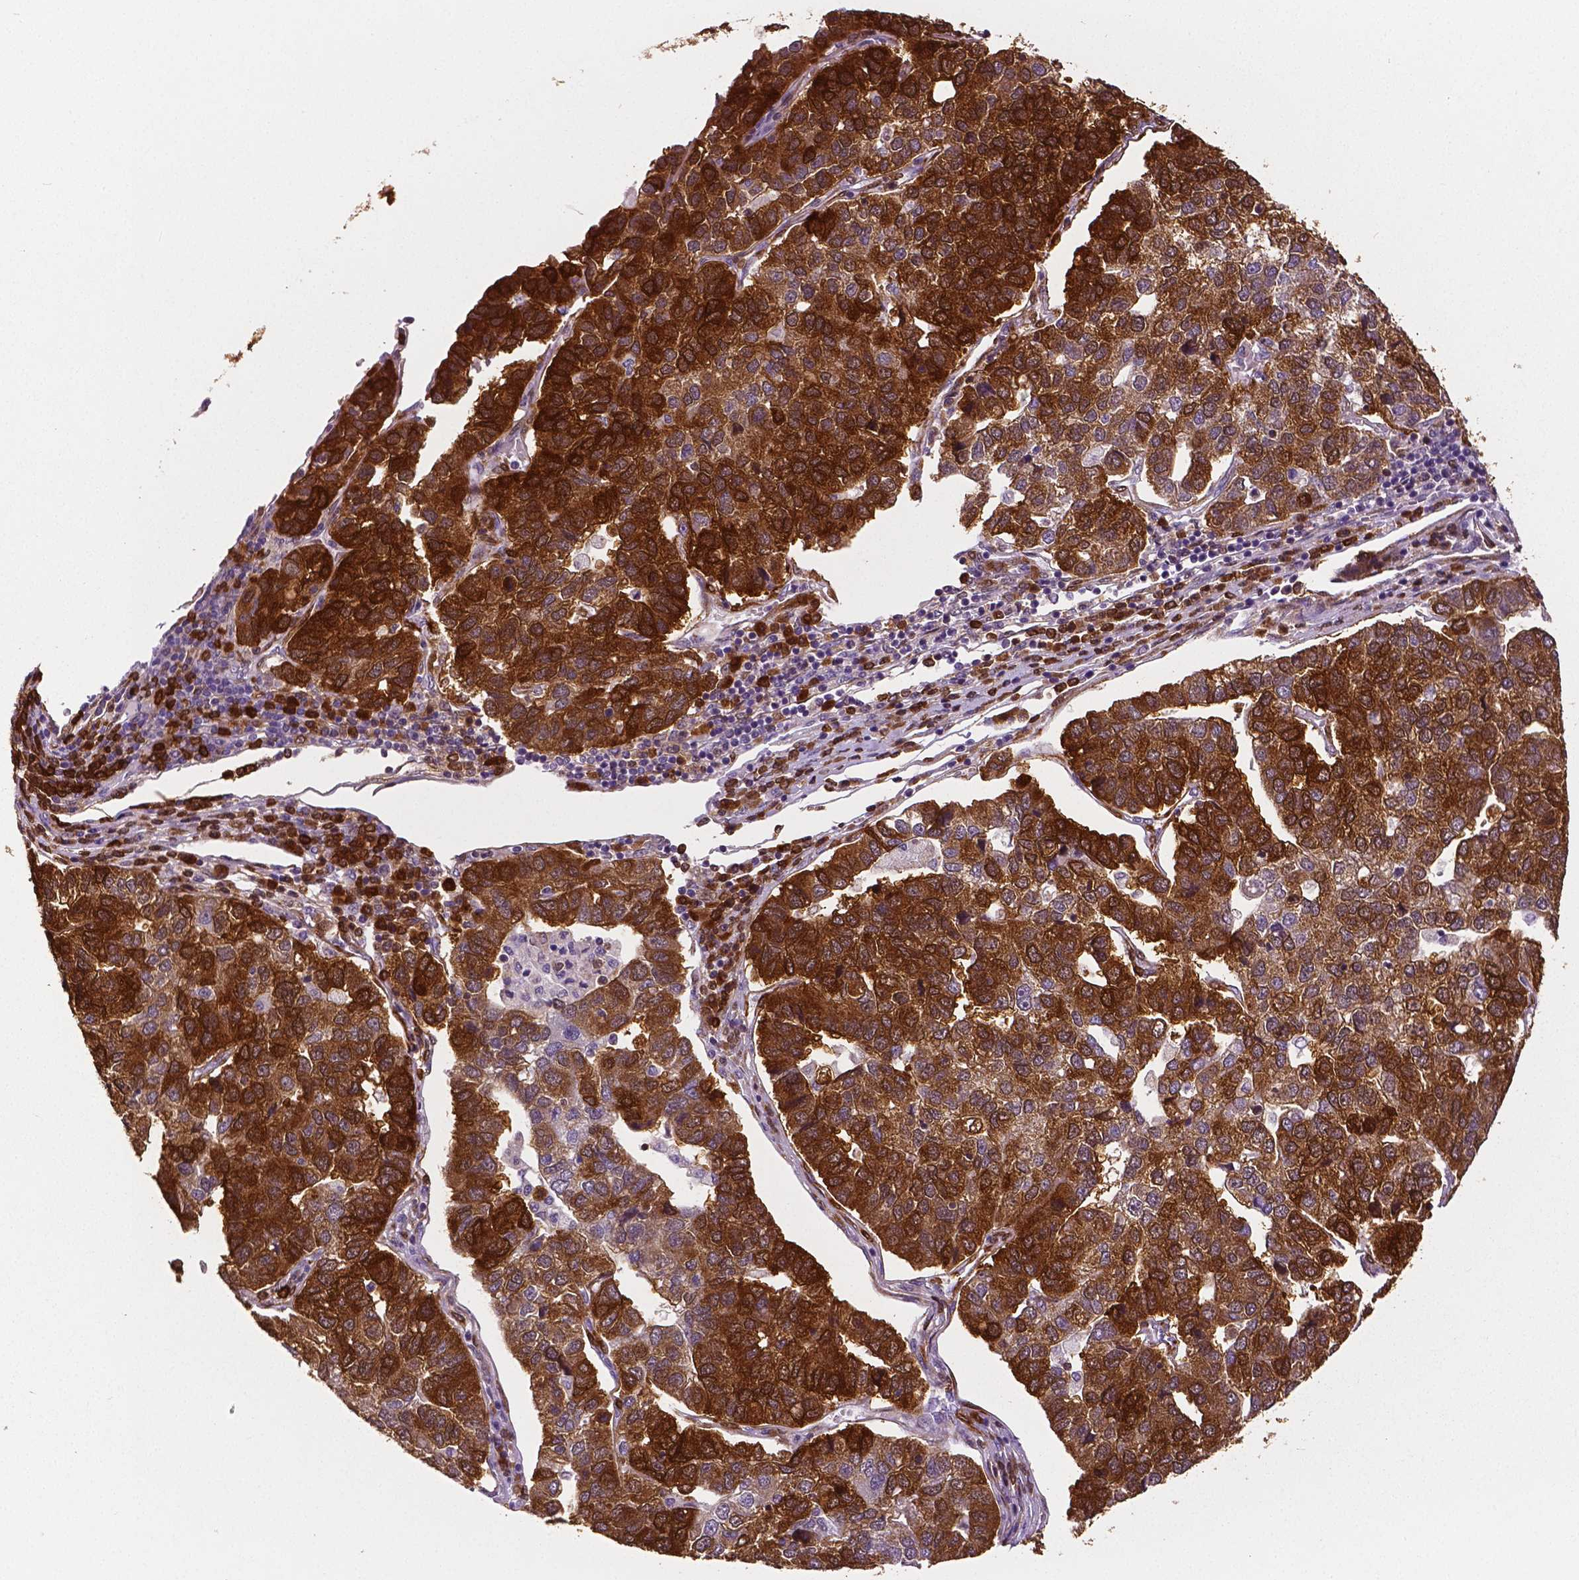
{"staining": {"intensity": "strong", "quantity": ">75%", "location": "cytoplasmic/membranous,nuclear"}, "tissue": "pancreatic cancer", "cell_type": "Tumor cells", "image_type": "cancer", "snomed": [{"axis": "morphology", "description": "Adenocarcinoma, NOS"}, {"axis": "topography", "description": "Pancreas"}], "caption": "A high amount of strong cytoplasmic/membranous and nuclear staining is identified in about >75% of tumor cells in pancreatic adenocarcinoma tissue.", "gene": "PHGDH", "patient": {"sex": "female", "age": 61}}